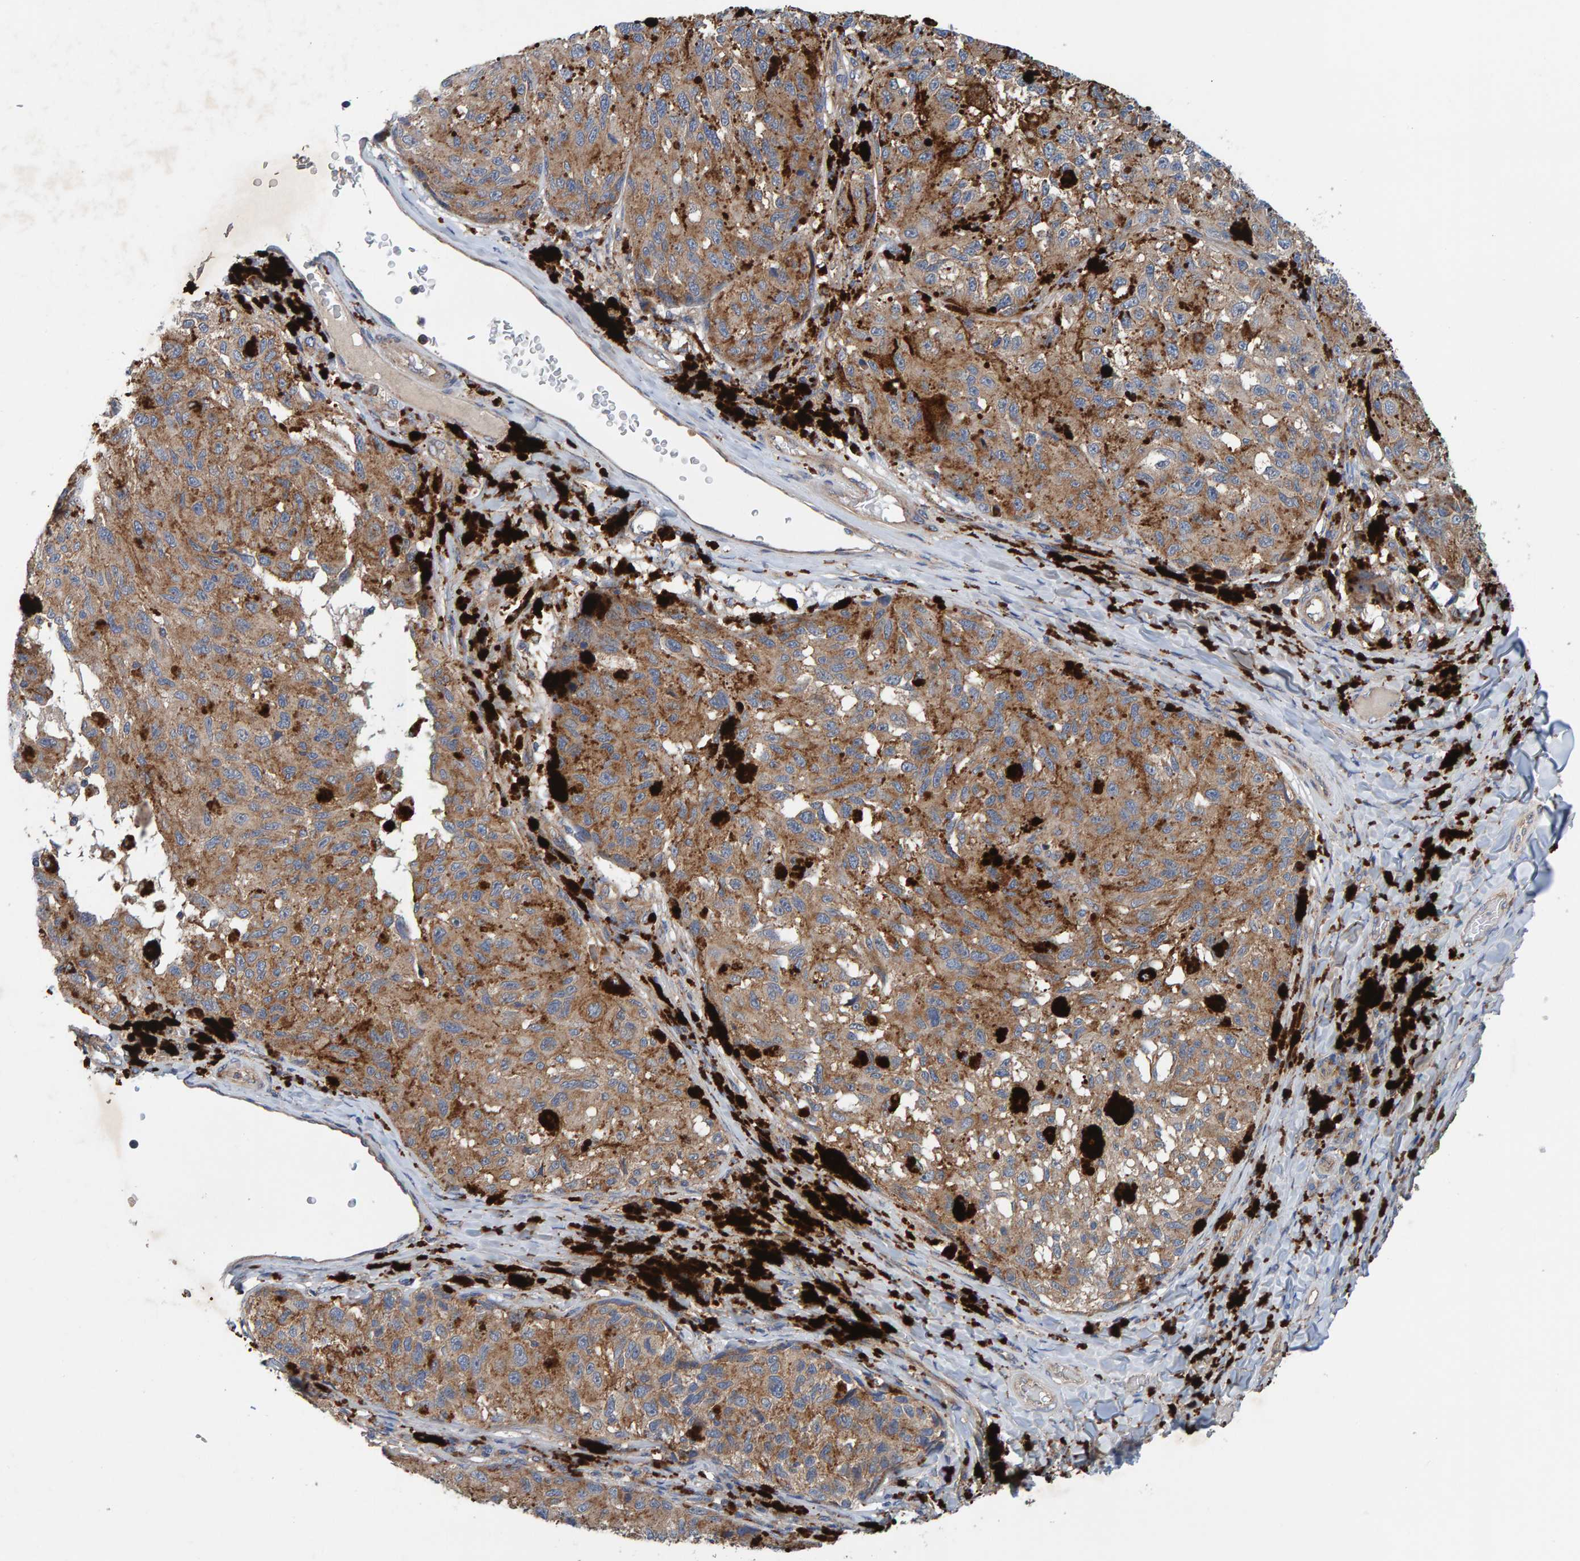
{"staining": {"intensity": "moderate", "quantity": ">75%", "location": "cytoplasmic/membranous"}, "tissue": "melanoma", "cell_type": "Tumor cells", "image_type": "cancer", "snomed": [{"axis": "morphology", "description": "Malignant melanoma, NOS"}, {"axis": "topography", "description": "Skin"}], "caption": "Immunohistochemical staining of malignant melanoma shows moderate cytoplasmic/membranous protein expression in approximately >75% of tumor cells. The staining is performed using DAB brown chromogen to label protein expression. The nuclei are counter-stained blue using hematoxylin.", "gene": "MKLN1", "patient": {"sex": "female", "age": 73}}